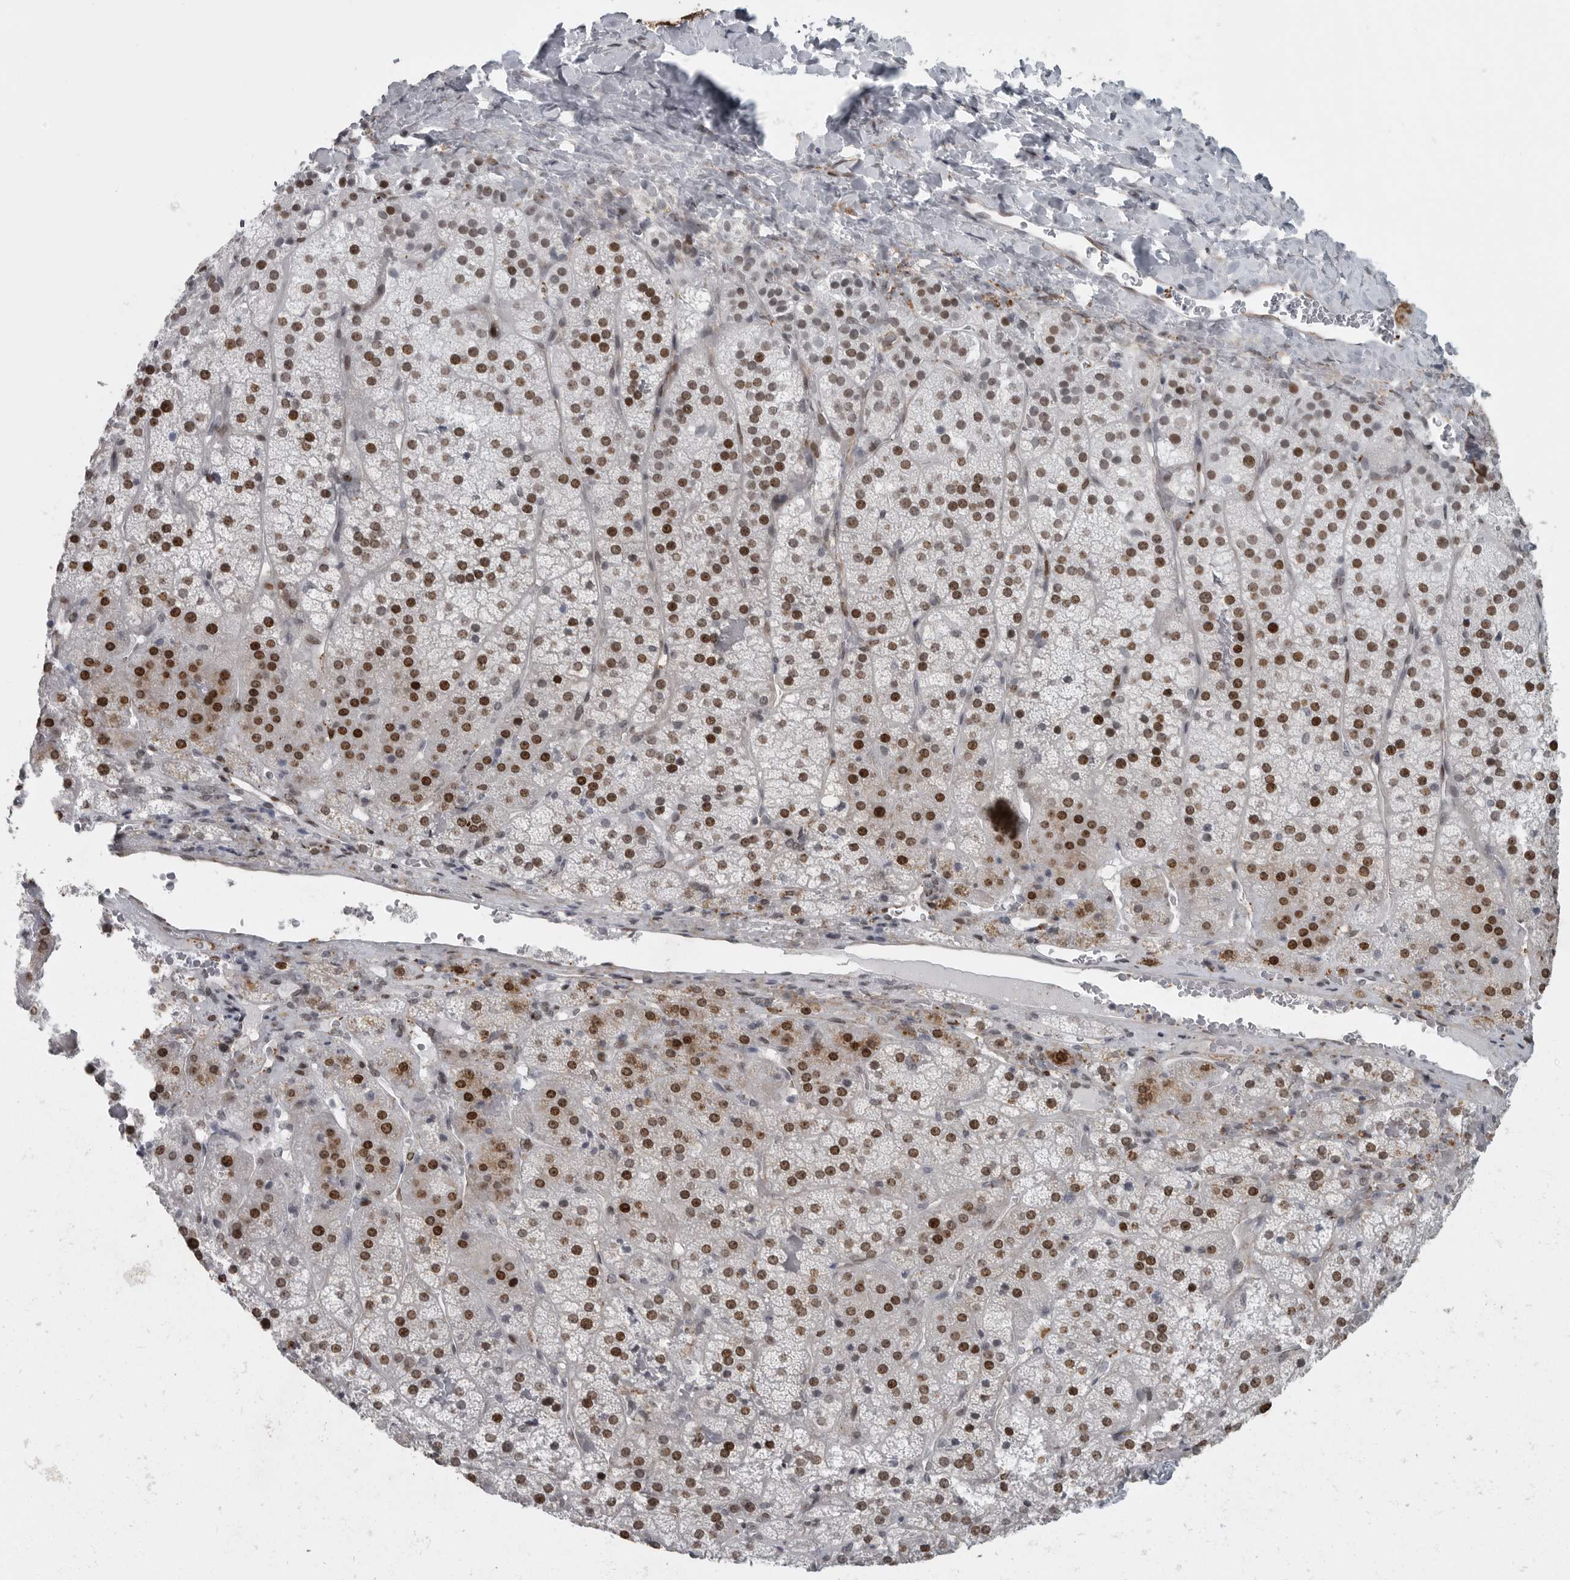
{"staining": {"intensity": "moderate", "quantity": ">75%", "location": "cytoplasmic/membranous,nuclear"}, "tissue": "adrenal gland", "cell_type": "Glandular cells", "image_type": "normal", "snomed": [{"axis": "morphology", "description": "Normal tissue, NOS"}, {"axis": "topography", "description": "Adrenal gland"}], "caption": "Immunohistochemistry (IHC) photomicrograph of unremarkable human adrenal gland stained for a protein (brown), which shows medium levels of moderate cytoplasmic/membranous,nuclear staining in about >75% of glandular cells.", "gene": "HMGN3", "patient": {"sex": "female", "age": 44}}